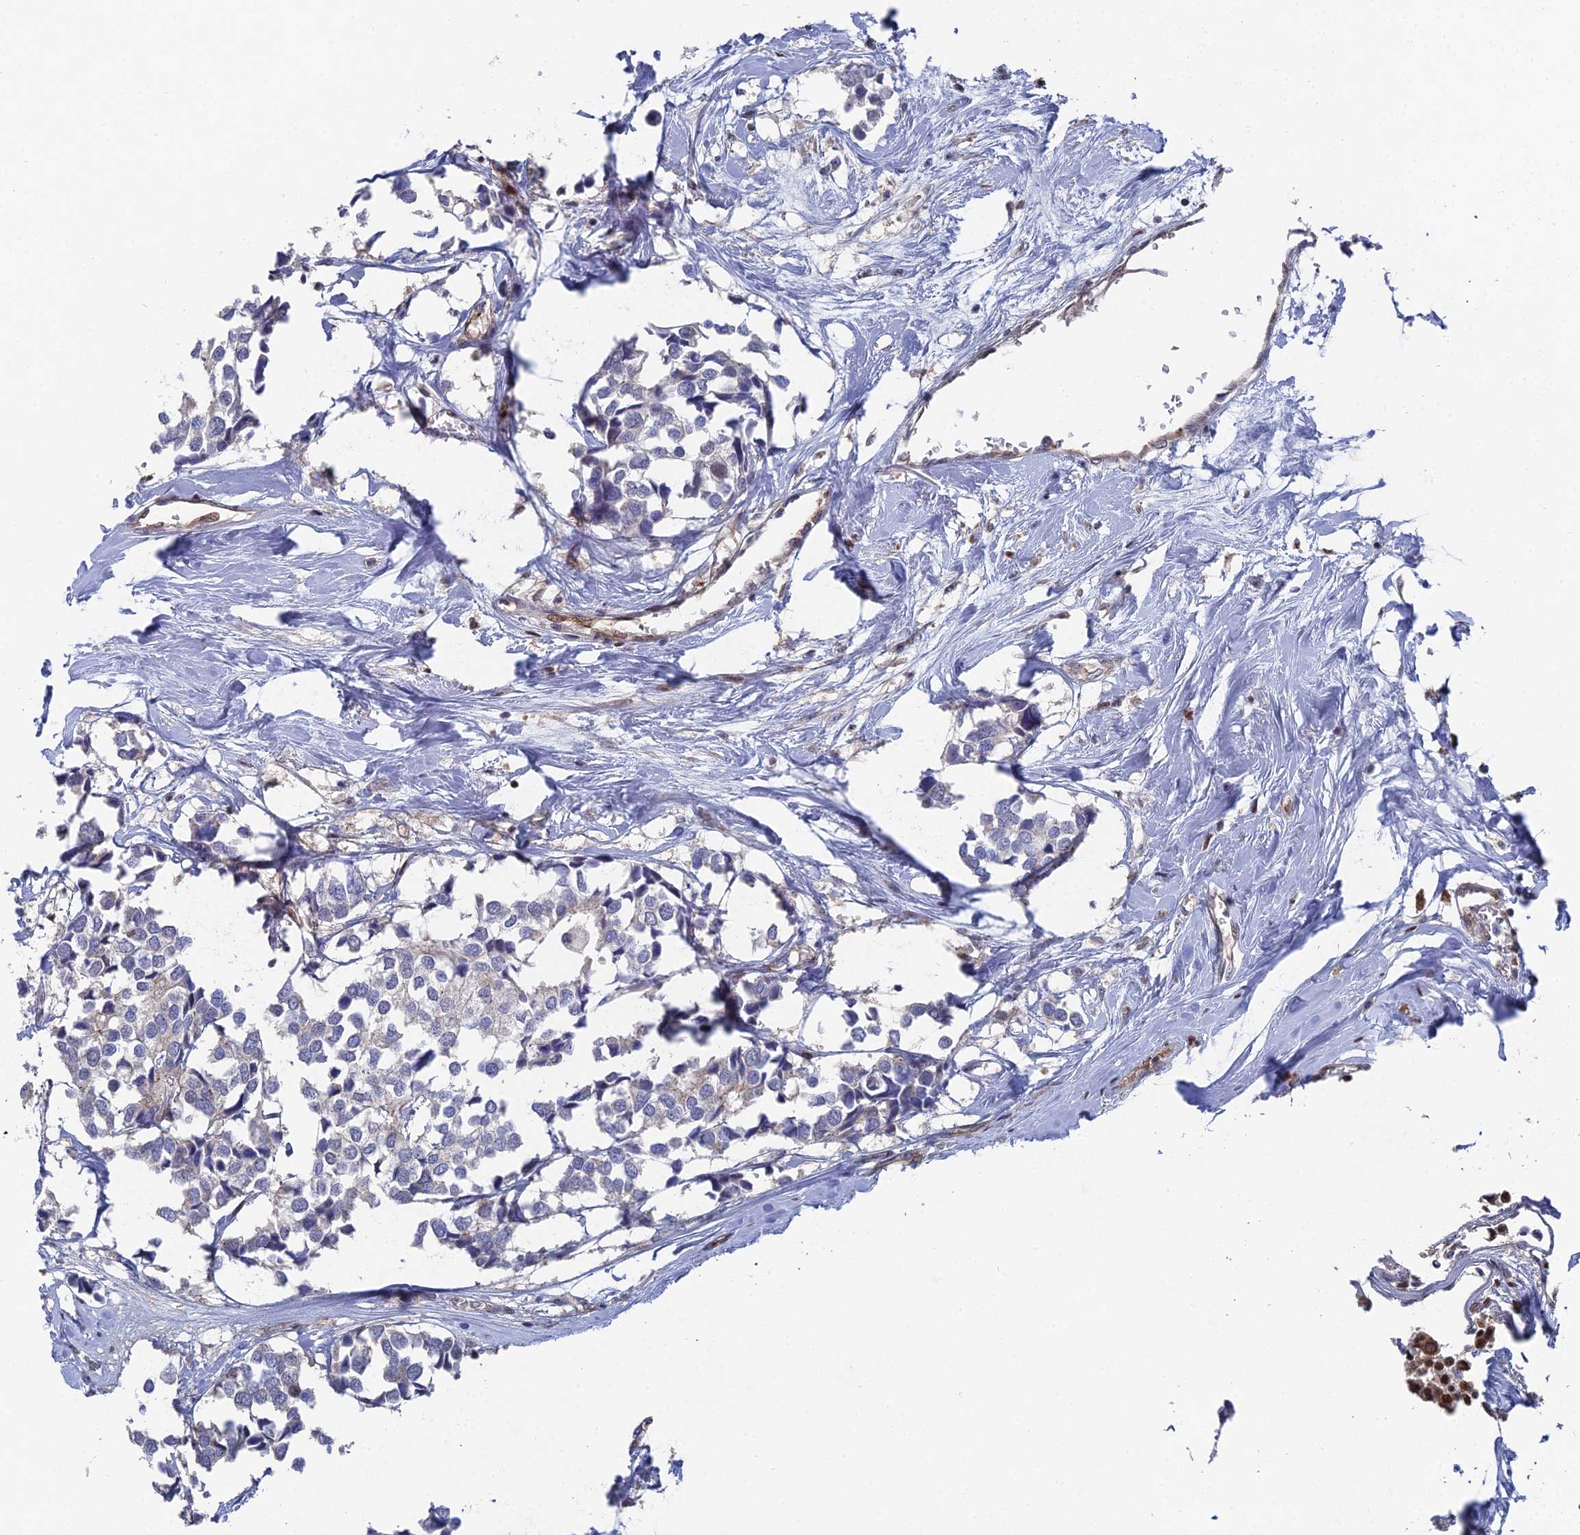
{"staining": {"intensity": "negative", "quantity": "none", "location": "none"}, "tissue": "breast cancer", "cell_type": "Tumor cells", "image_type": "cancer", "snomed": [{"axis": "morphology", "description": "Duct carcinoma"}, {"axis": "topography", "description": "Breast"}], "caption": "DAB immunohistochemical staining of breast cancer (intraductal carcinoma) demonstrates no significant expression in tumor cells.", "gene": "UNC5D", "patient": {"sex": "female", "age": 83}}